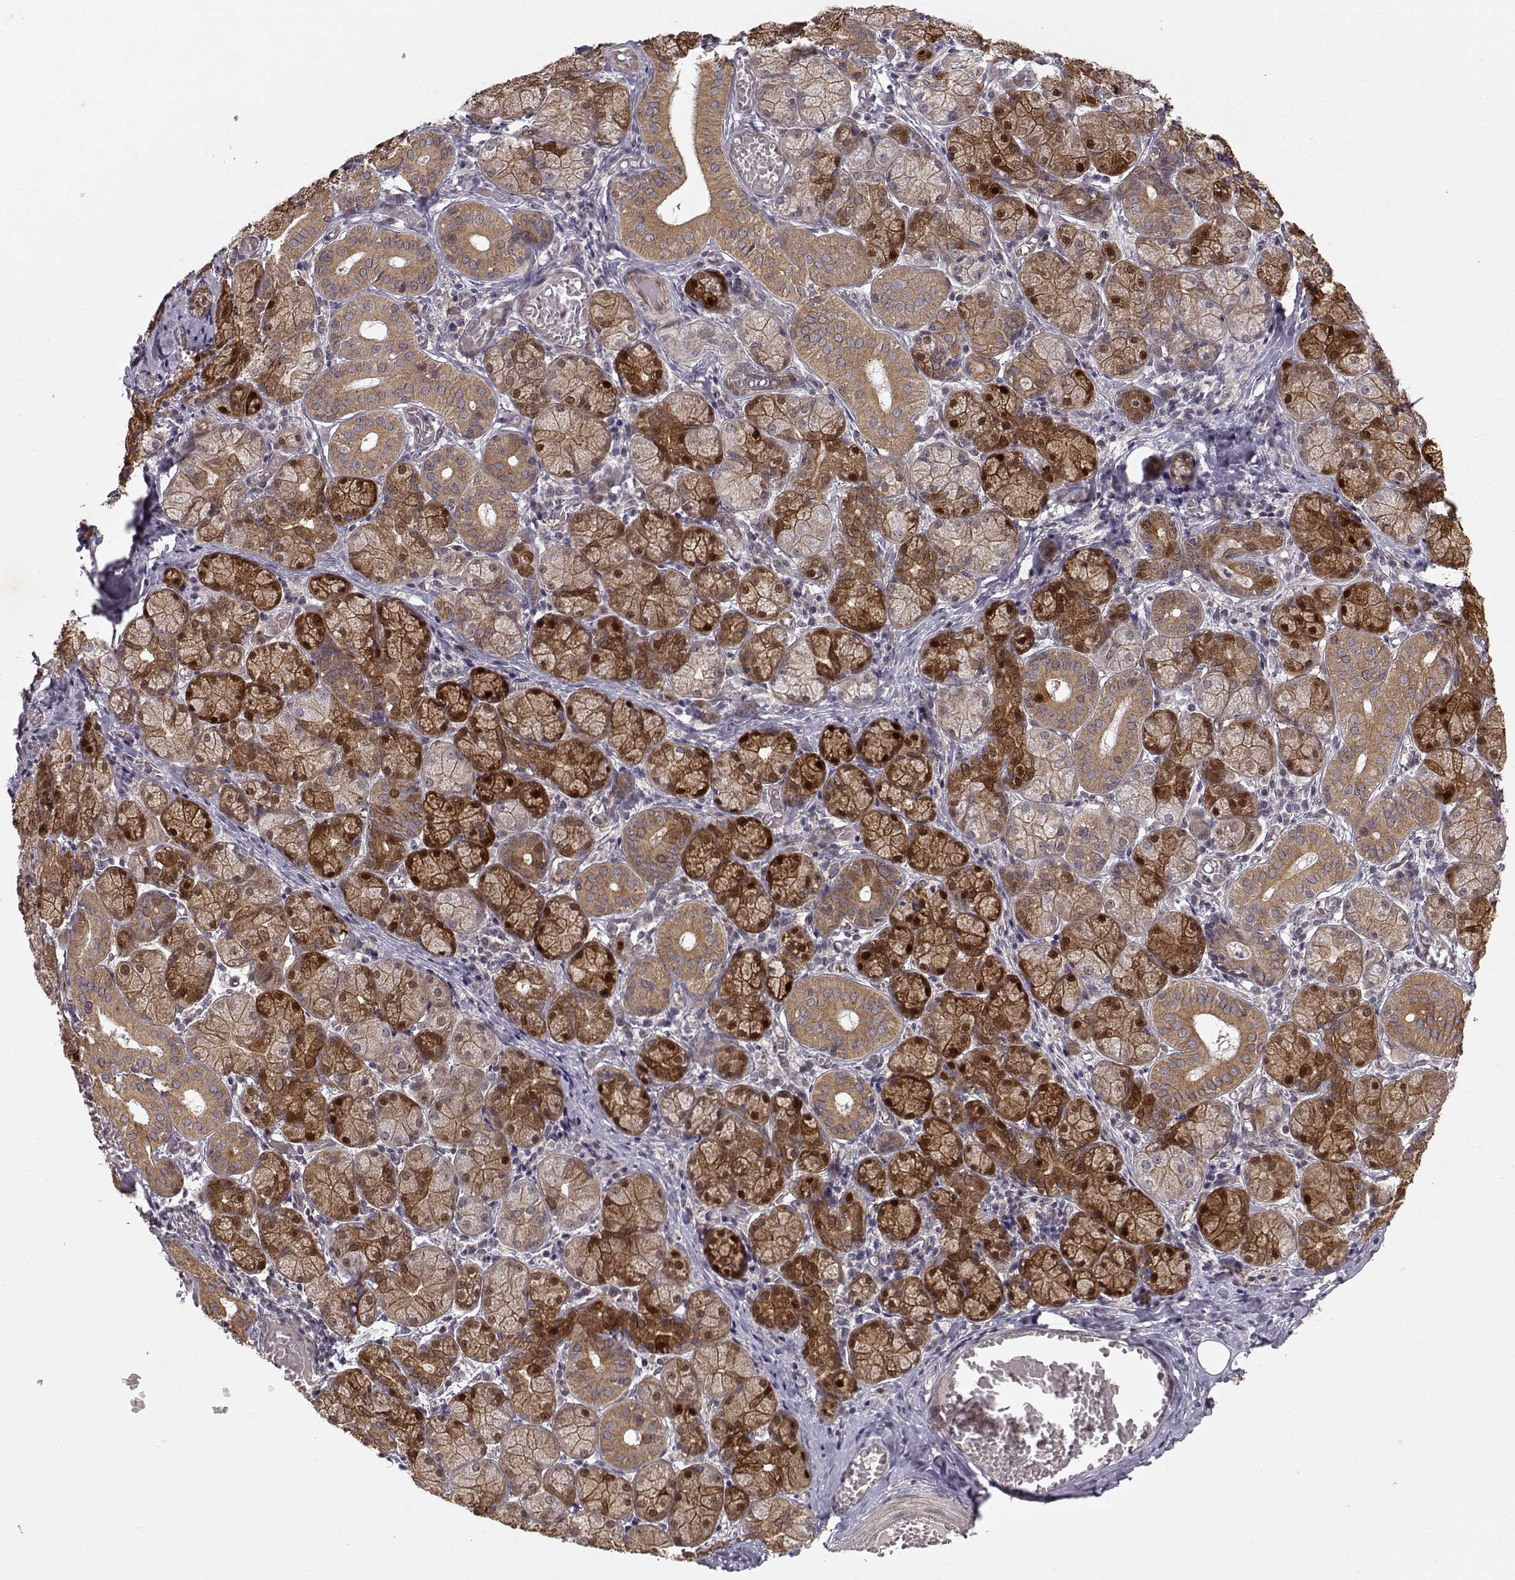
{"staining": {"intensity": "strong", "quantity": "25%-75%", "location": "cytoplasmic/membranous,nuclear"}, "tissue": "salivary gland", "cell_type": "Glandular cells", "image_type": "normal", "snomed": [{"axis": "morphology", "description": "Normal tissue, NOS"}, {"axis": "topography", "description": "Salivary gland"}, {"axis": "topography", "description": "Peripheral nerve tissue"}], "caption": "Immunohistochemical staining of unremarkable human salivary gland exhibits 25%-75% levels of strong cytoplasmic/membranous,nuclear protein expression in approximately 25%-75% of glandular cells.", "gene": "APC", "patient": {"sex": "female", "age": 24}}